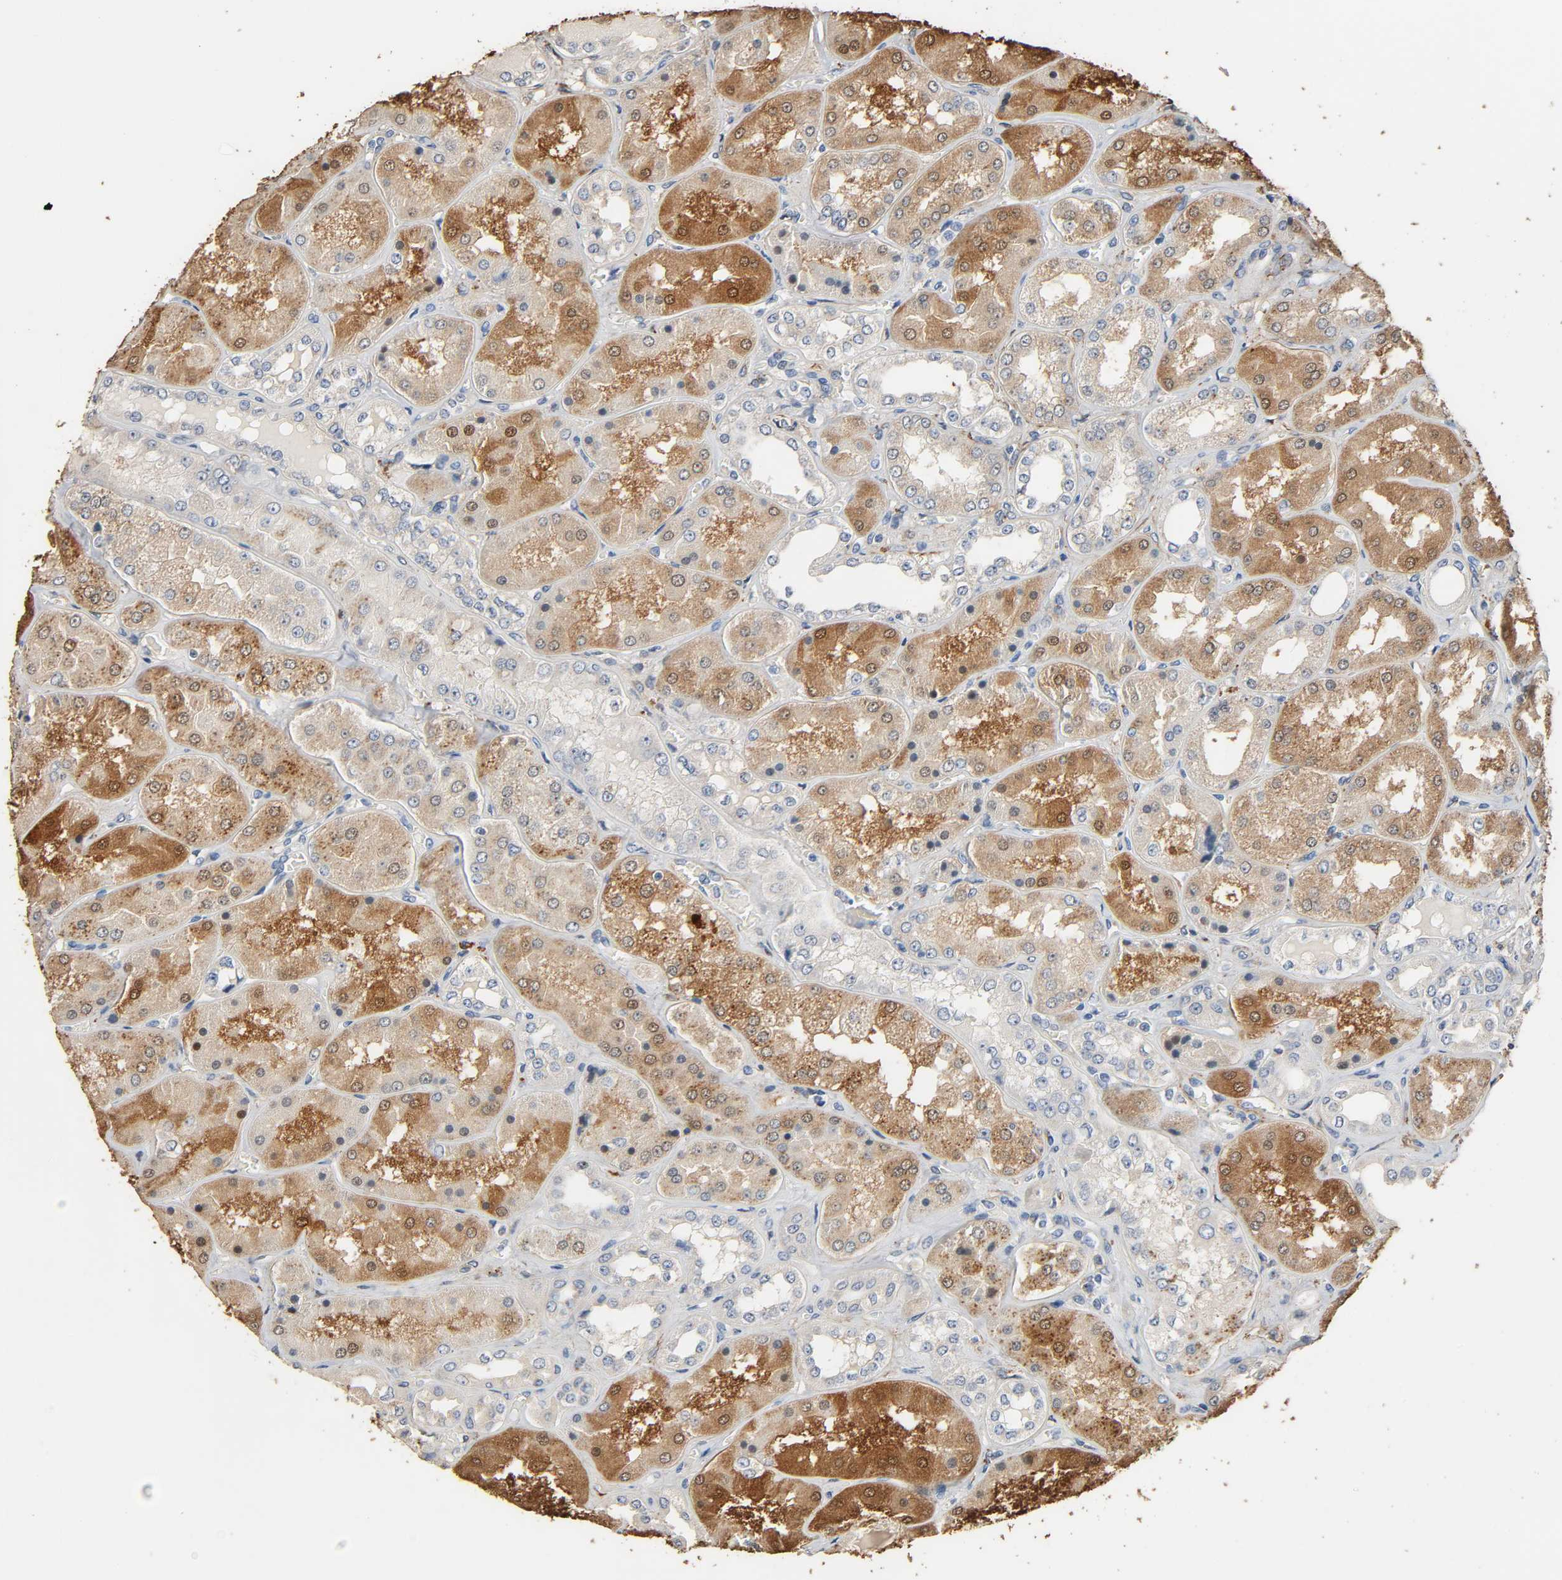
{"staining": {"intensity": "negative", "quantity": "none", "location": "none"}, "tissue": "kidney", "cell_type": "Cells in glomeruli", "image_type": "normal", "snomed": [{"axis": "morphology", "description": "Normal tissue, NOS"}, {"axis": "topography", "description": "Kidney"}], "caption": "The micrograph shows no staining of cells in glomeruli in benign kidney. (Brightfield microscopy of DAB (3,3'-diaminobenzidine) immunohistochemistry at high magnification).", "gene": "GSTA1", "patient": {"sex": "female", "age": 56}}